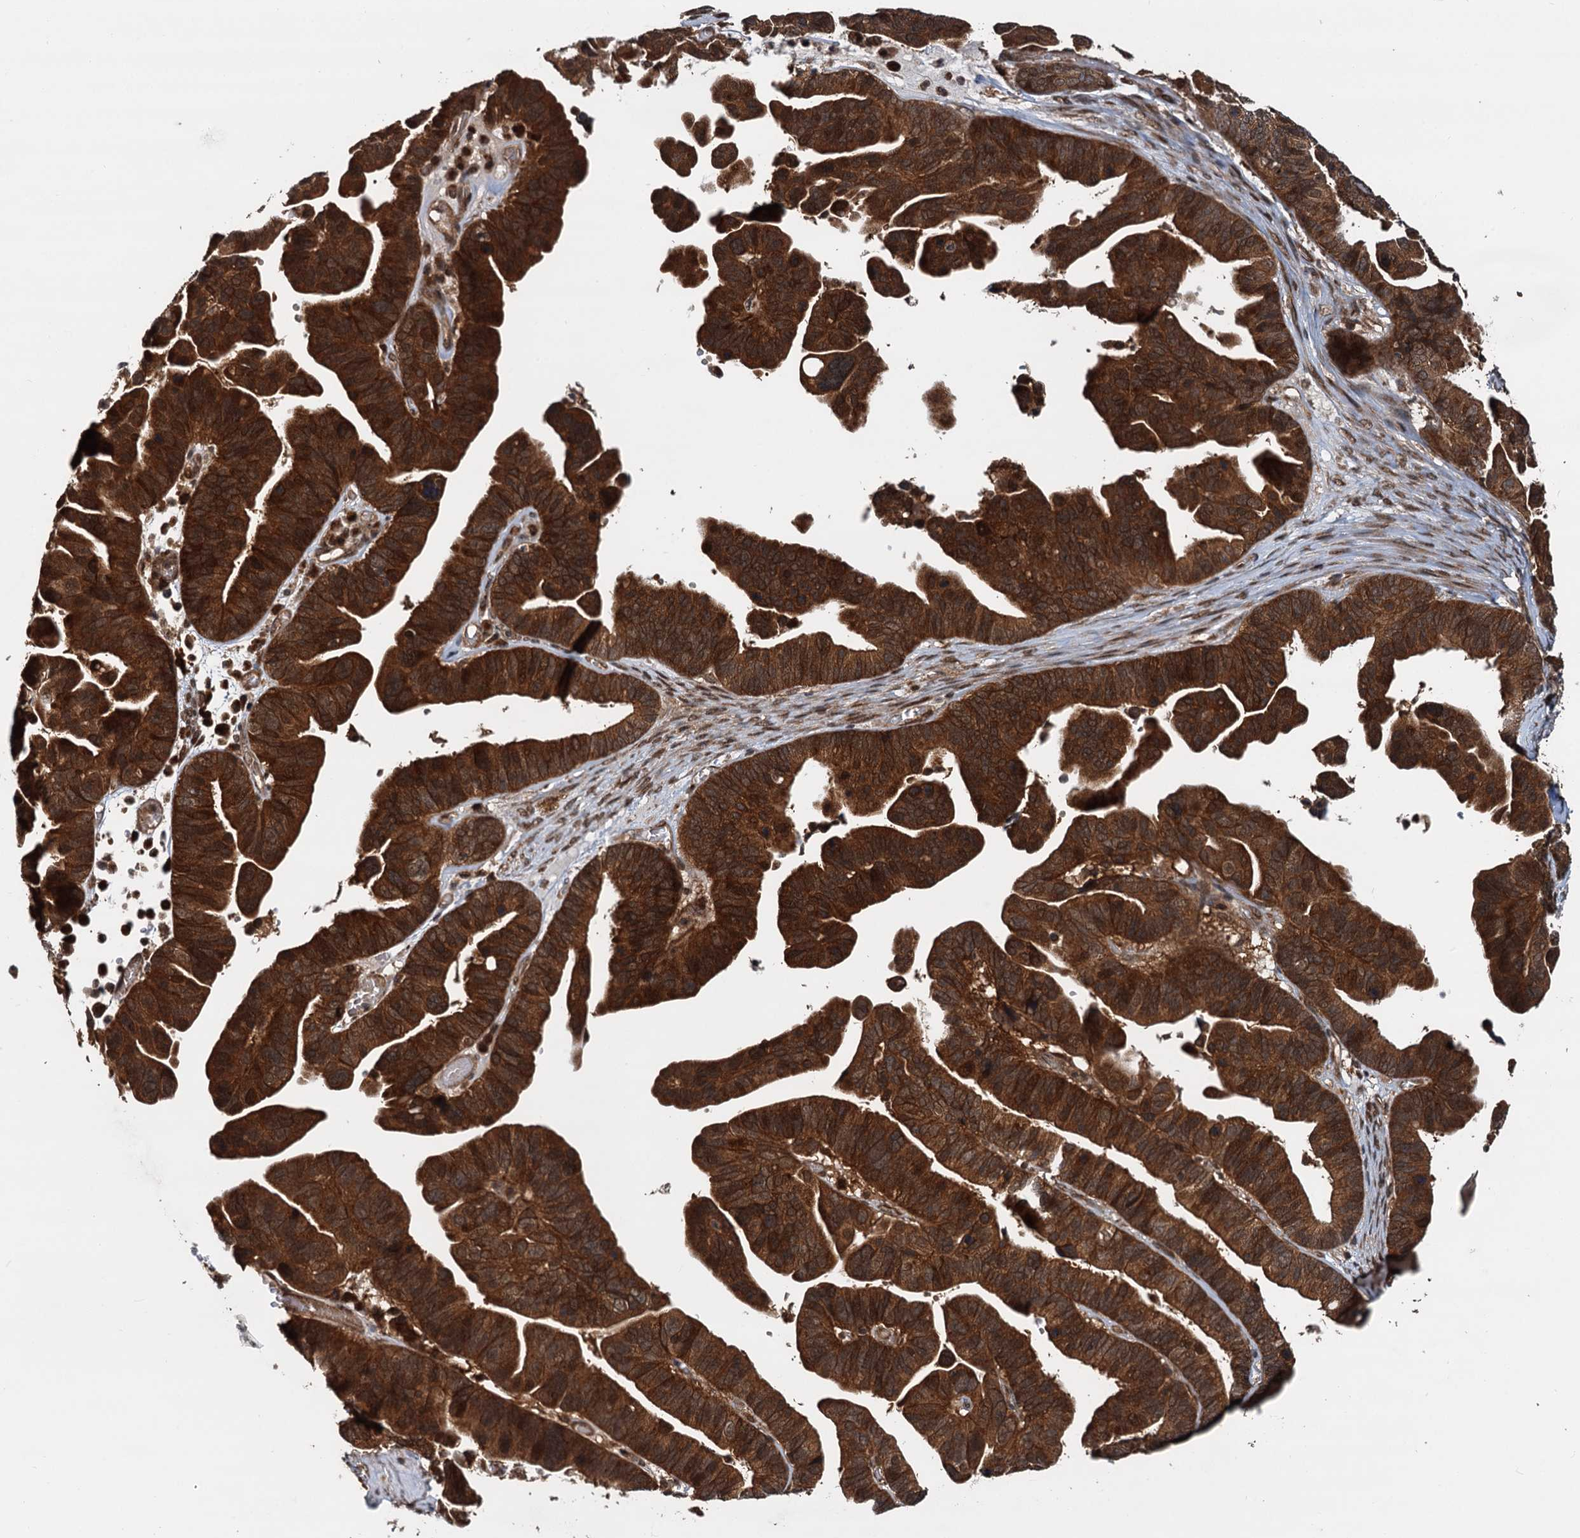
{"staining": {"intensity": "strong", "quantity": ">75%", "location": "cytoplasmic/membranous"}, "tissue": "ovarian cancer", "cell_type": "Tumor cells", "image_type": "cancer", "snomed": [{"axis": "morphology", "description": "Cystadenocarcinoma, serous, NOS"}, {"axis": "topography", "description": "Ovary"}], "caption": "Human ovarian cancer (serous cystadenocarcinoma) stained with a brown dye shows strong cytoplasmic/membranous positive positivity in approximately >75% of tumor cells.", "gene": "STUB1", "patient": {"sex": "female", "age": 56}}